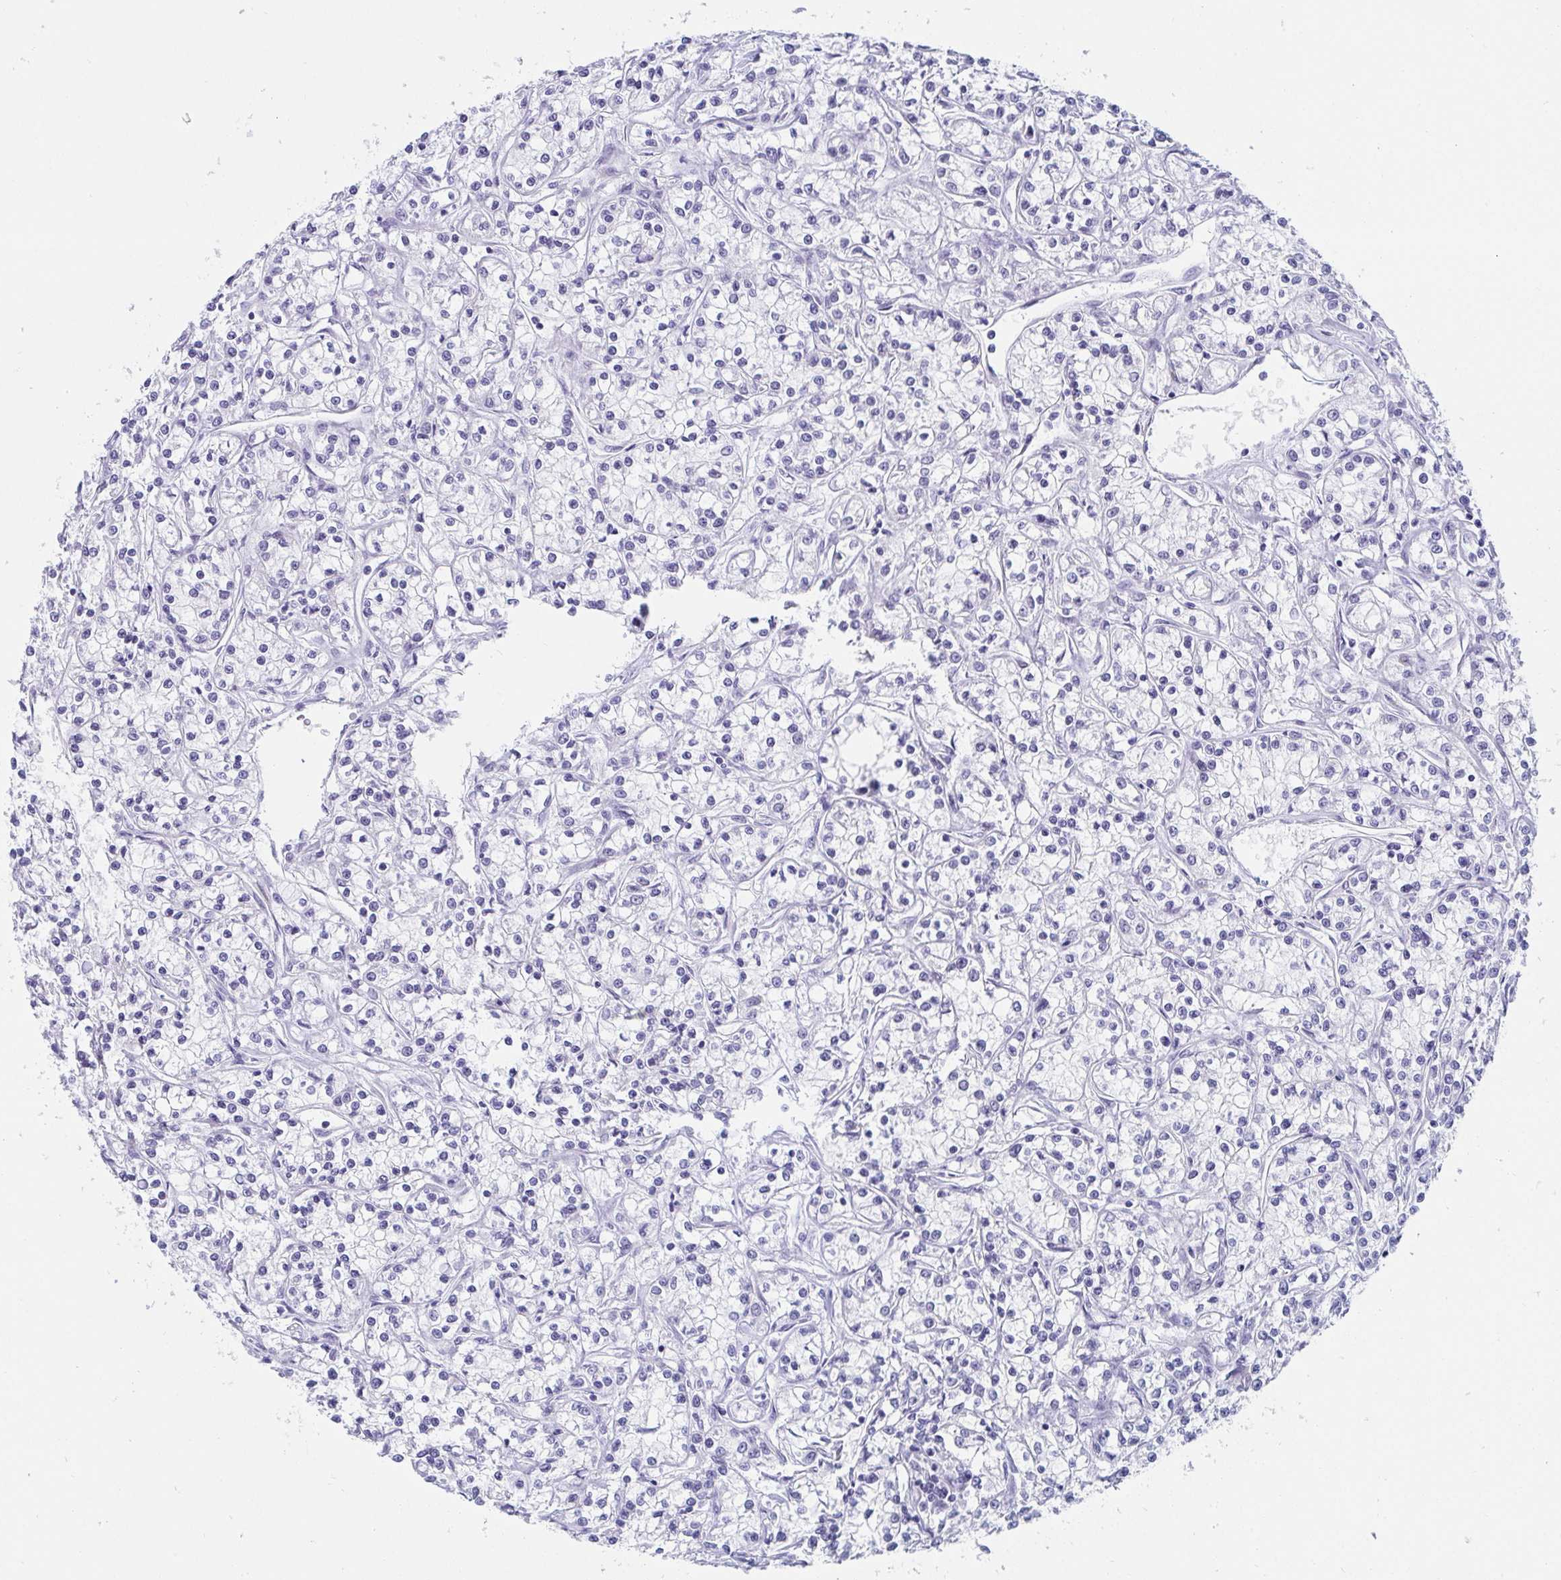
{"staining": {"intensity": "negative", "quantity": "none", "location": "none"}, "tissue": "renal cancer", "cell_type": "Tumor cells", "image_type": "cancer", "snomed": [{"axis": "morphology", "description": "Adenocarcinoma, NOS"}, {"axis": "topography", "description": "Kidney"}], "caption": "This is an immunohistochemistry image of human renal cancer (adenocarcinoma). There is no staining in tumor cells.", "gene": "WDR72", "patient": {"sex": "female", "age": 59}}